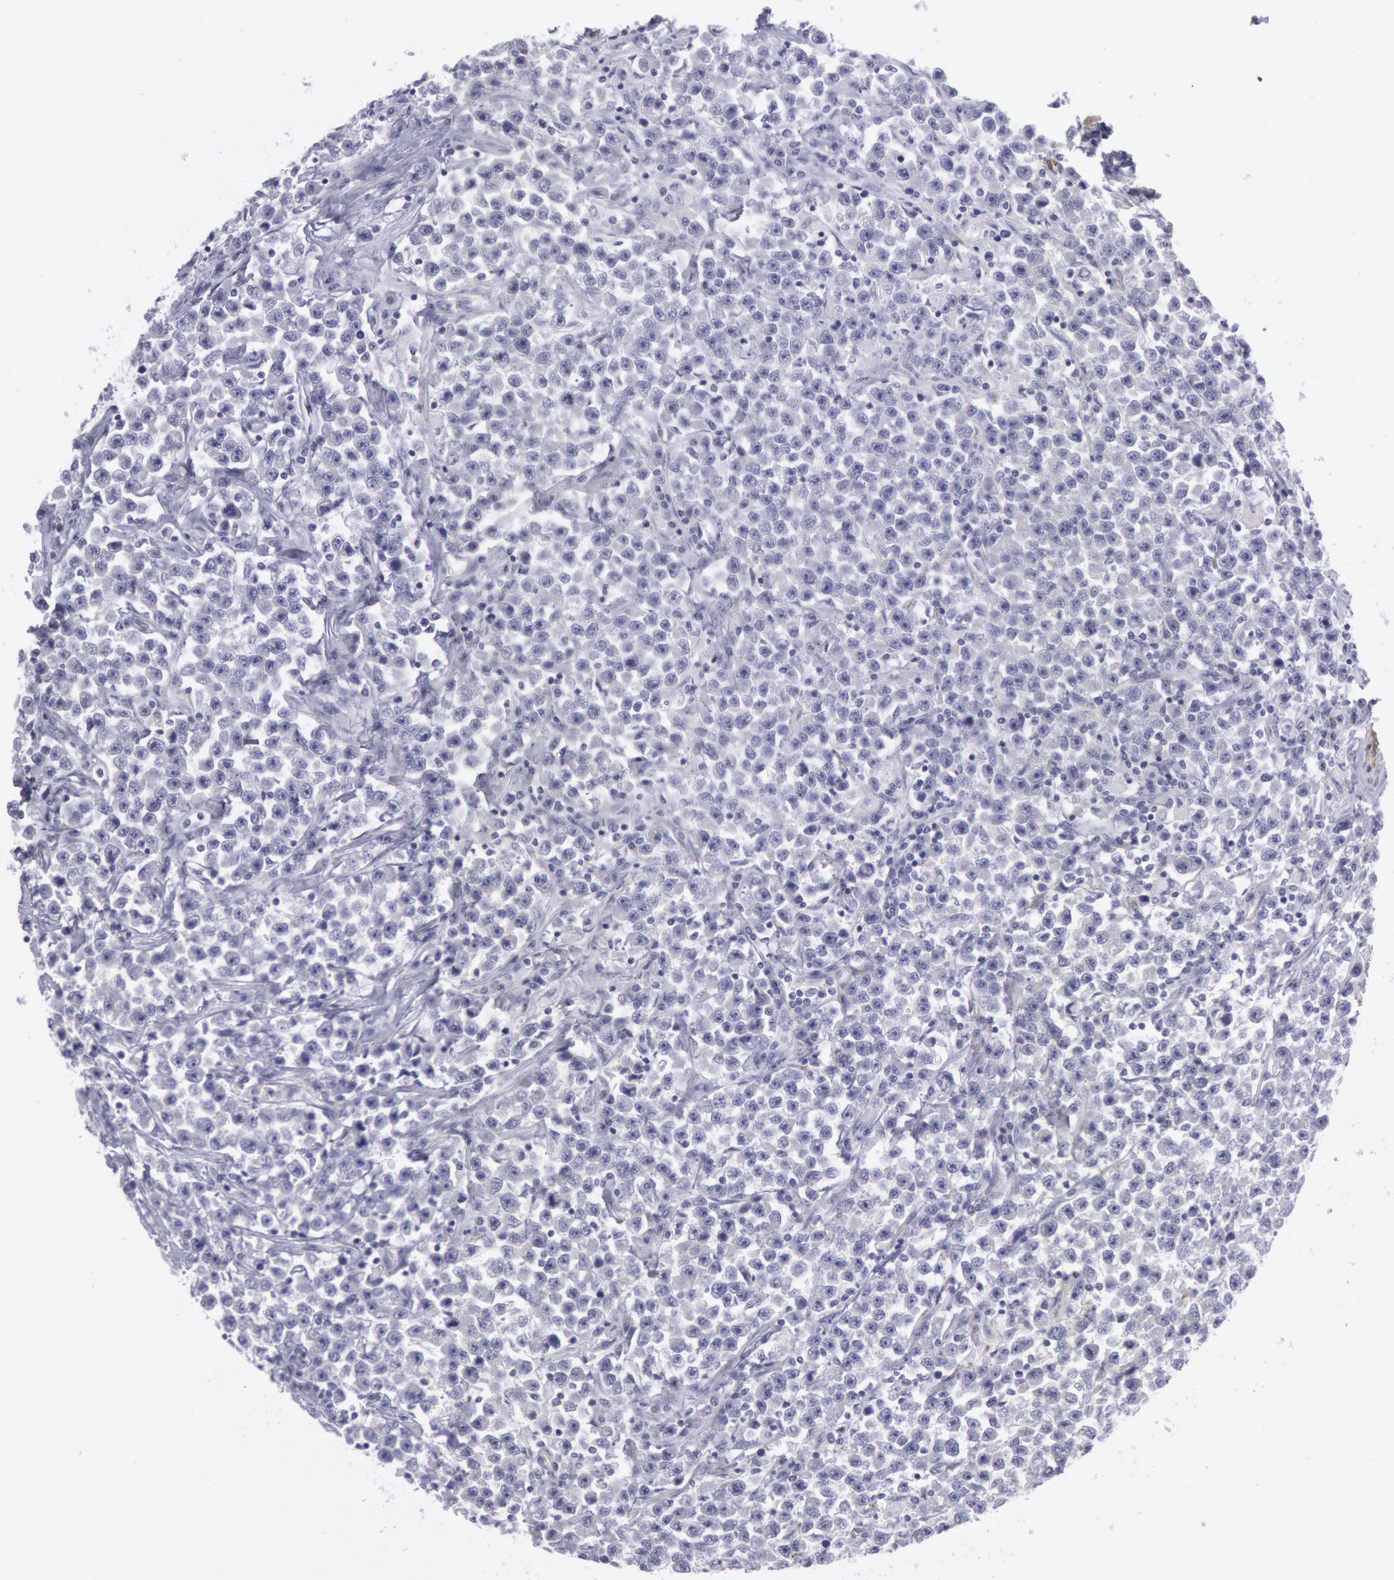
{"staining": {"intensity": "negative", "quantity": "none", "location": "none"}, "tissue": "testis cancer", "cell_type": "Tumor cells", "image_type": "cancer", "snomed": [{"axis": "morphology", "description": "Seminoma, NOS"}, {"axis": "topography", "description": "Testis"}], "caption": "Tumor cells show no significant protein staining in seminoma (testis).", "gene": "CDH13", "patient": {"sex": "male", "age": 33}}